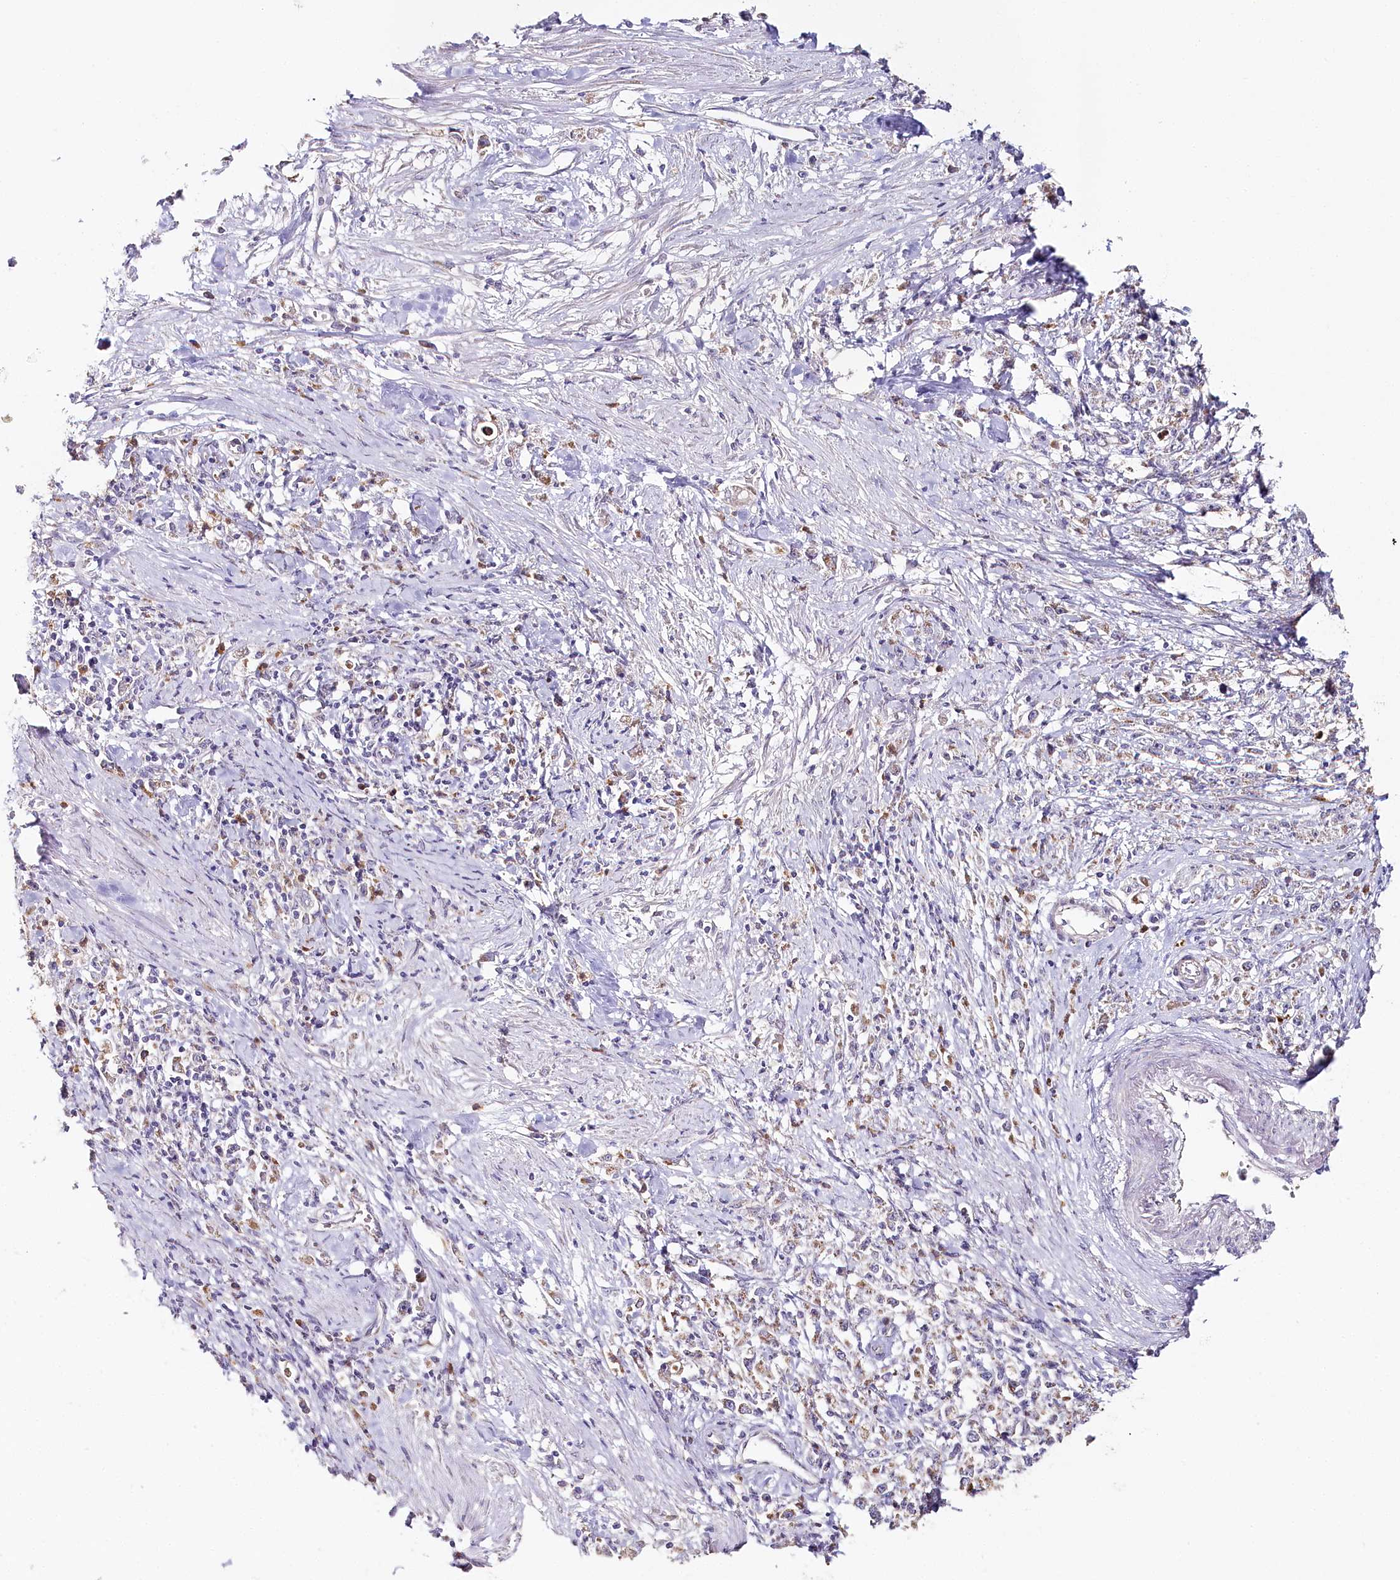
{"staining": {"intensity": "weak", "quantity": "<25%", "location": "cytoplasmic/membranous"}, "tissue": "stomach cancer", "cell_type": "Tumor cells", "image_type": "cancer", "snomed": [{"axis": "morphology", "description": "Adenocarcinoma, NOS"}, {"axis": "topography", "description": "Stomach"}], "caption": "Tumor cells show no significant protein expression in stomach adenocarcinoma.", "gene": "MMP25", "patient": {"sex": "female", "age": 59}}